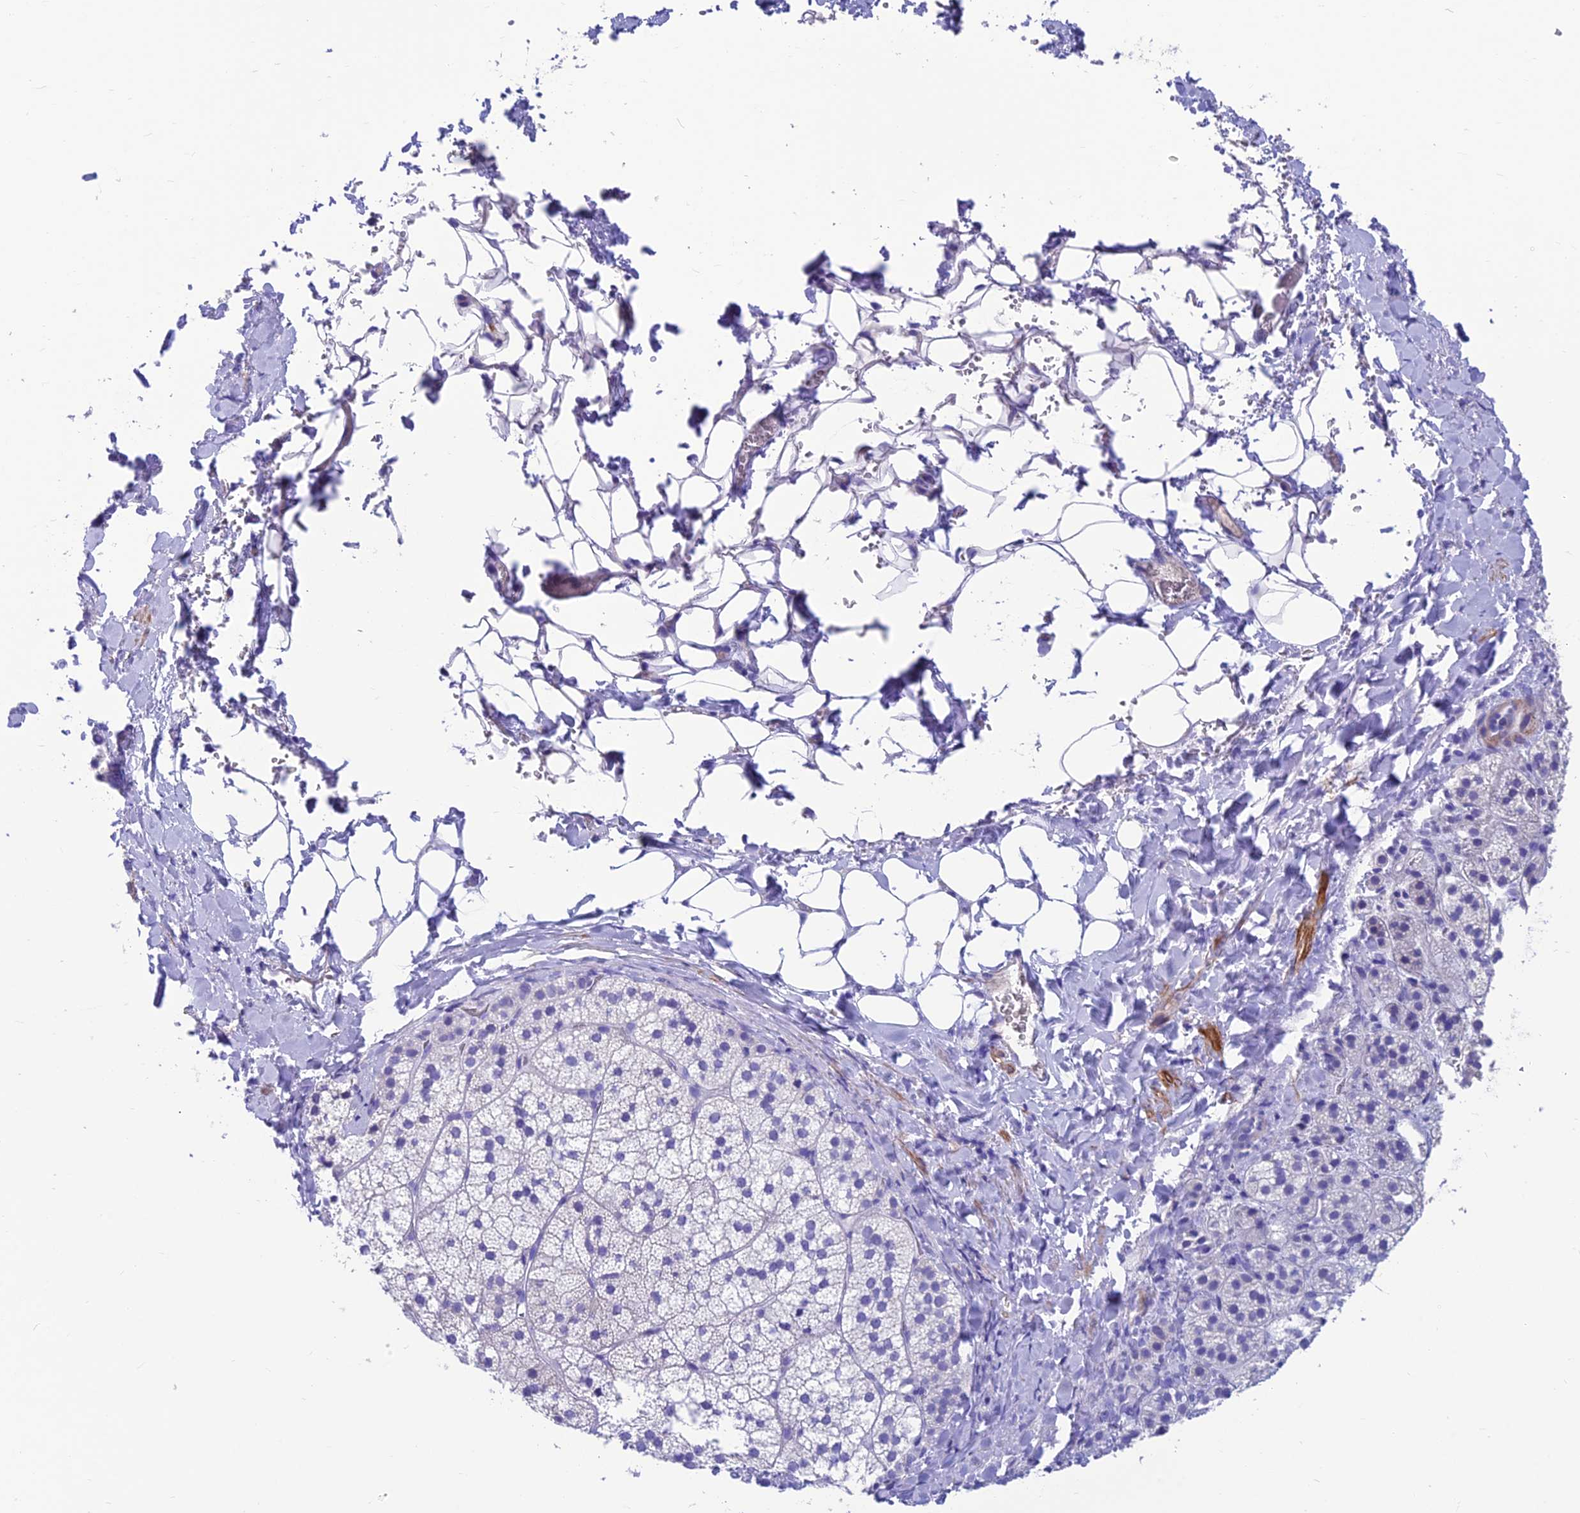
{"staining": {"intensity": "negative", "quantity": "none", "location": "none"}, "tissue": "adrenal gland", "cell_type": "Glandular cells", "image_type": "normal", "snomed": [{"axis": "morphology", "description": "Normal tissue, NOS"}, {"axis": "topography", "description": "Adrenal gland"}], "caption": "Adrenal gland stained for a protein using immunohistochemistry (IHC) displays no positivity glandular cells.", "gene": "GNG11", "patient": {"sex": "female", "age": 44}}